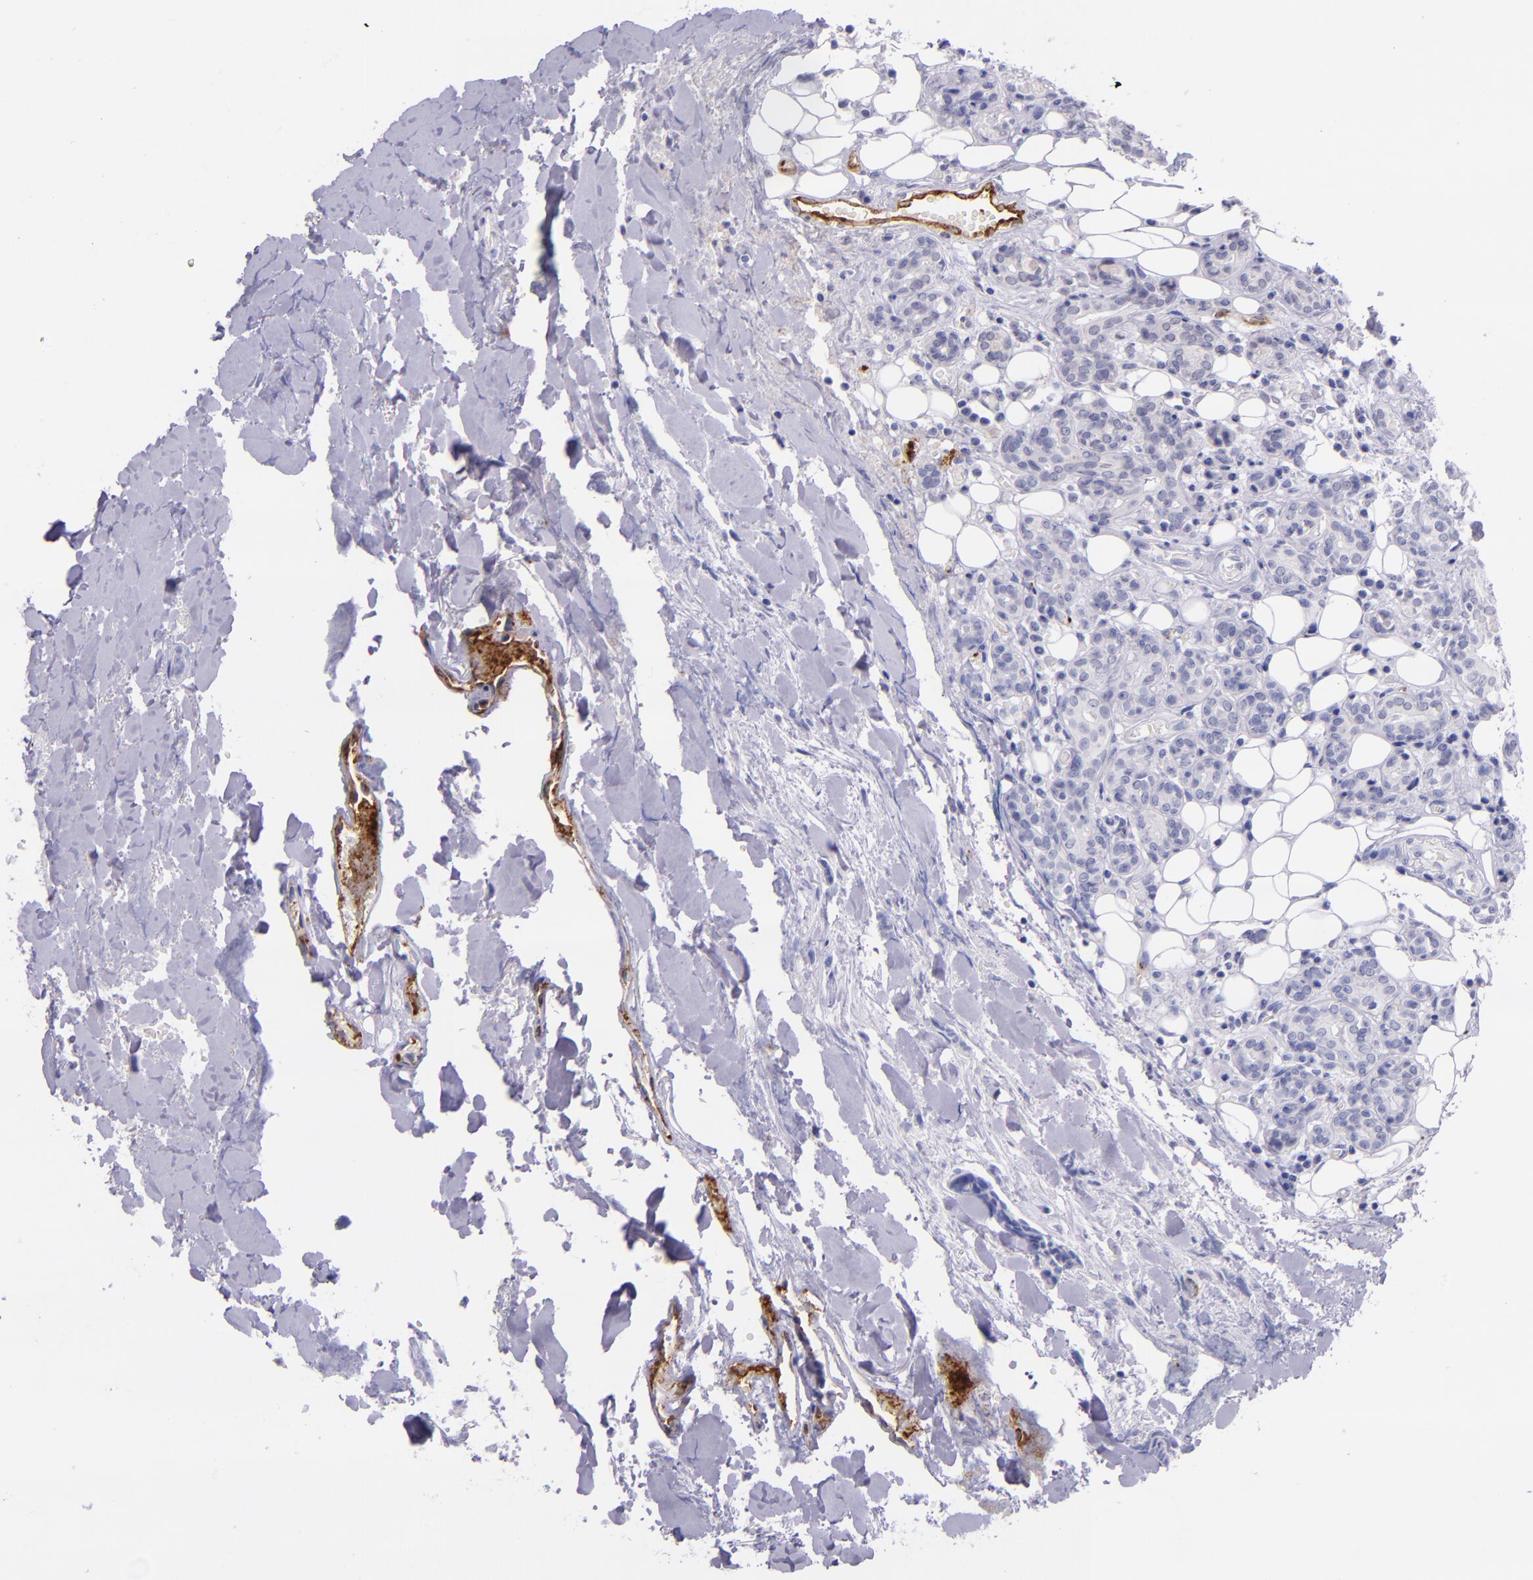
{"staining": {"intensity": "negative", "quantity": "none", "location": "none"}, "tissue": "head and neck cancer", "cell_type": "Tumor cells", "image_type": "cancer", "snomed": [{"axis": "morphology", "description": "Squamous cell carcinoma, NOS"}, {"axis": "topography", "description": "Salivary gland"}, {"axis": "topography", "description": "Head-Neck"}], "caption": "Immunohistochemistry (IHC) micrograph of neoplastic tissue: squamous cell carcinoma (head and neck) stained with DAB shows no significant protein expression in tumor cells. The staining was performed using DAB (3,3'-diaminobenzidine) to visualize the protein expression in brown, while the nuclei were stained in blue with hematoxylin (Magnification: 20x).", "gene": "SELE", "patient": {"sex": "male", "age": 70}}